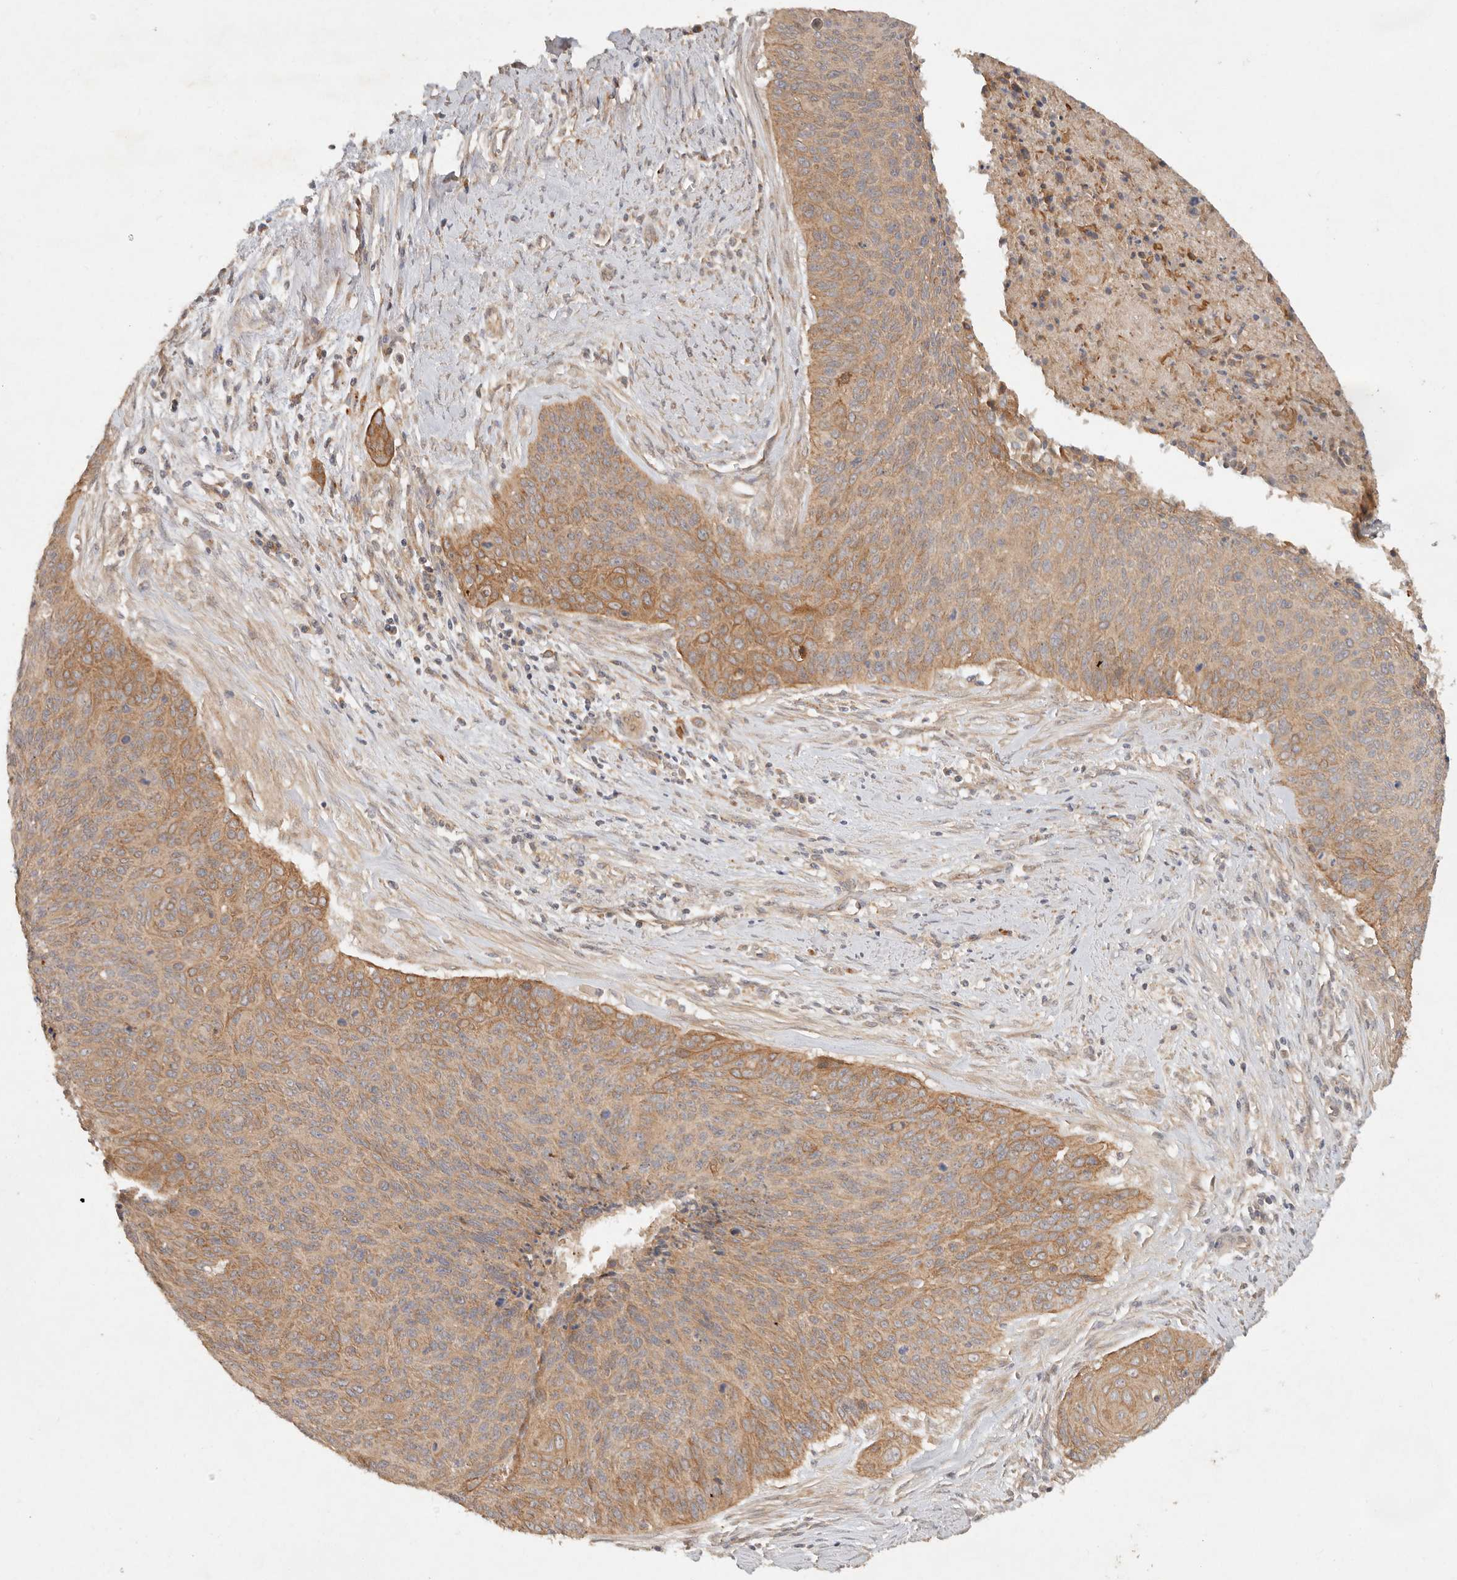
{"staining": {"intensity": "moderate", "quantity": ">75%", "location": "cytoplasmic/membranous"}, "tissue": "cervical cancer", "cell_type": "Tumor cells", "image_type": "cancer", "snomed": [{"axis": "morphology", "description": "Squamous cell carcinoma, NOS"}, {"axis": "topography", "description": "Cervix"}], "caption": "A micrograph showing moderate cytoplasmic/membranous staining in approximately >75% of tumor cells in cervical squamous cell carcinoma, as visualized by brown immunohistochemical staining.", "gene": "HECTD3", "patient": {"sex": "female", "age": 55}}